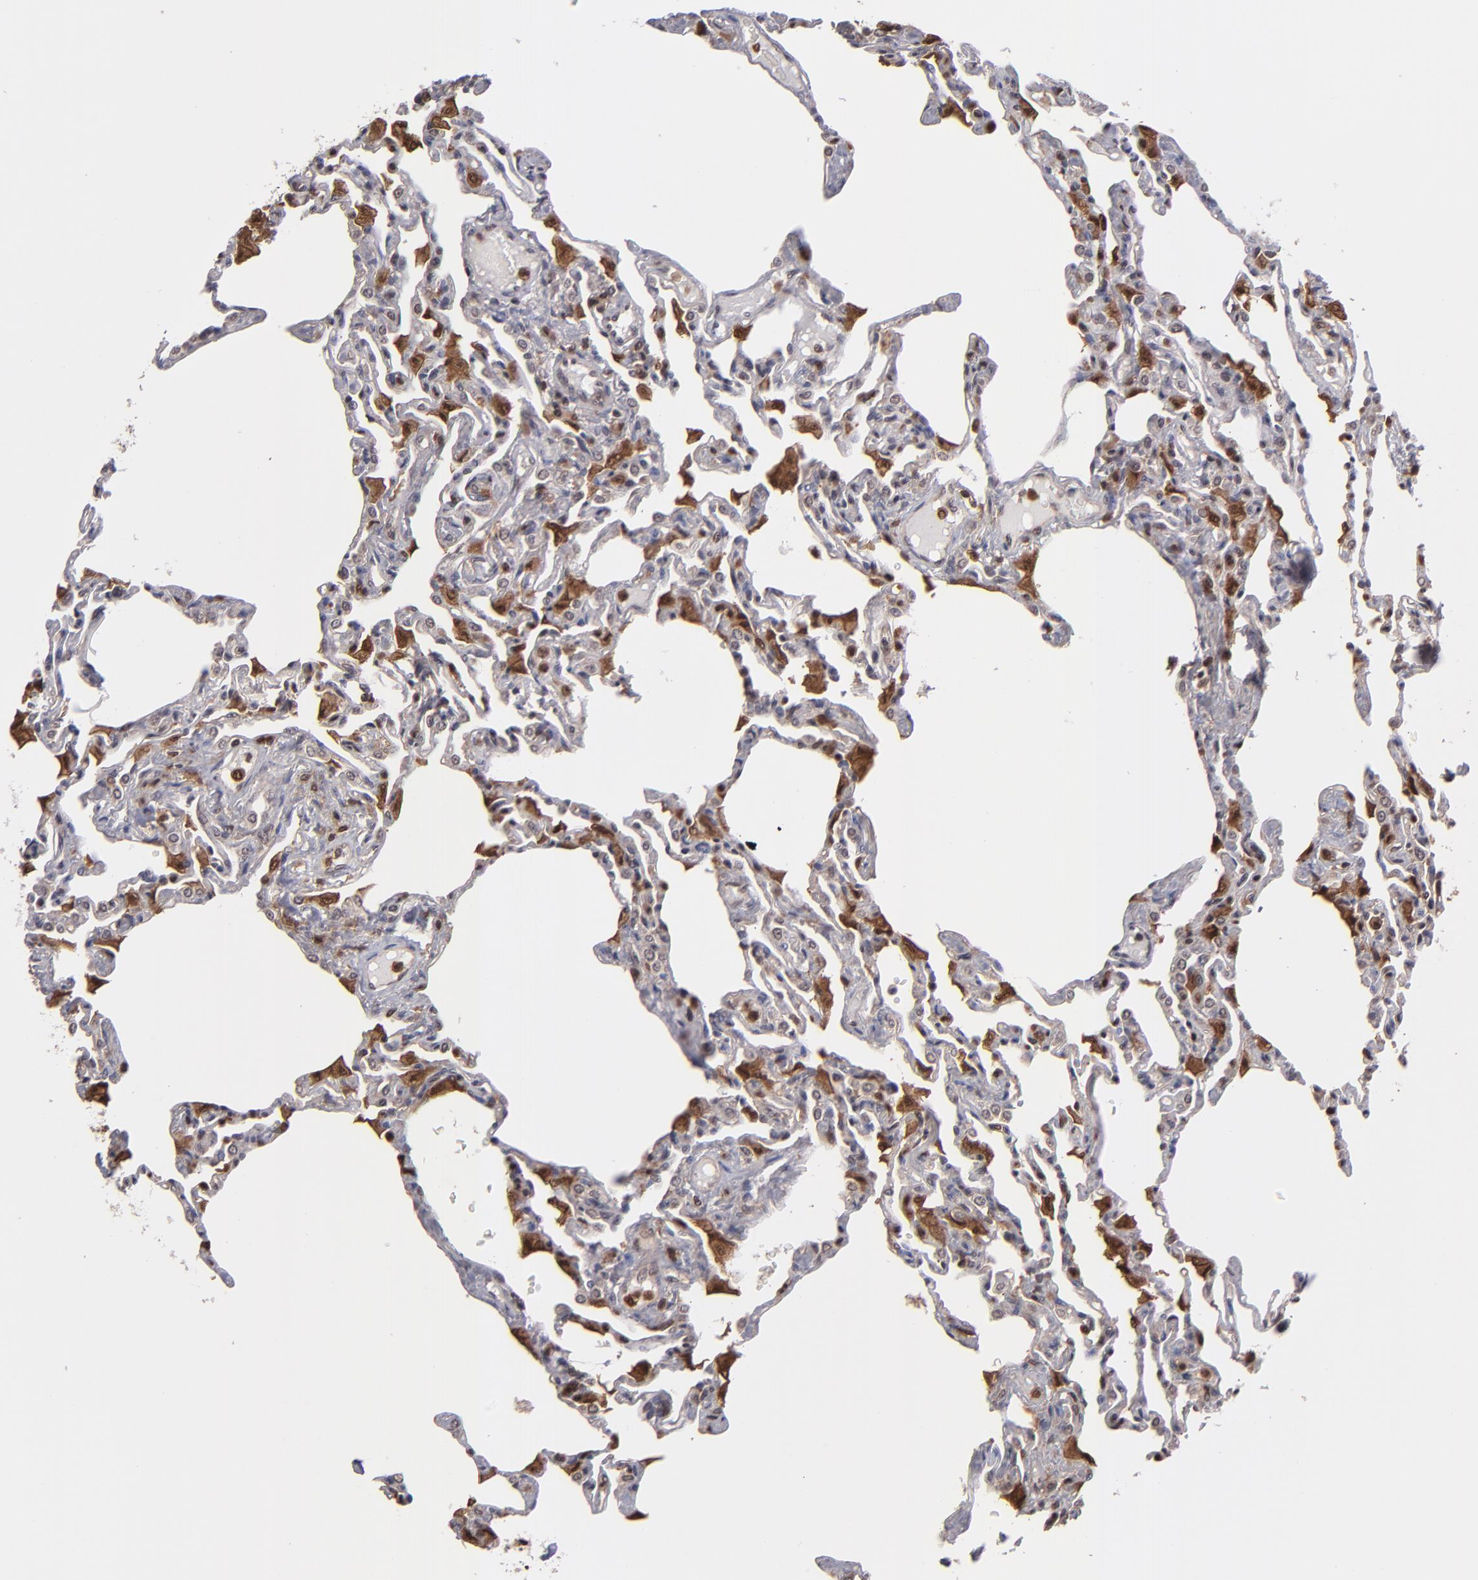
{"staining": {"intensity": "weak", "quantity": "25%-75%", "location": "nuclear"}, "tissue": "lung", "cell_type": "Alveolar cells", "image_type": "normal", "snomed": [{"axis": "morphology", "description": "Normal tissue, NOS"}, {"axis": "topography", "description": "Lung"}], "caption": "A low amount of weak nuclear staining is identified in approximately 25%-75% of alveolar cells in normal lung.", "gene": "GRB2", "patient": {"sex": "female", "age": 49}}